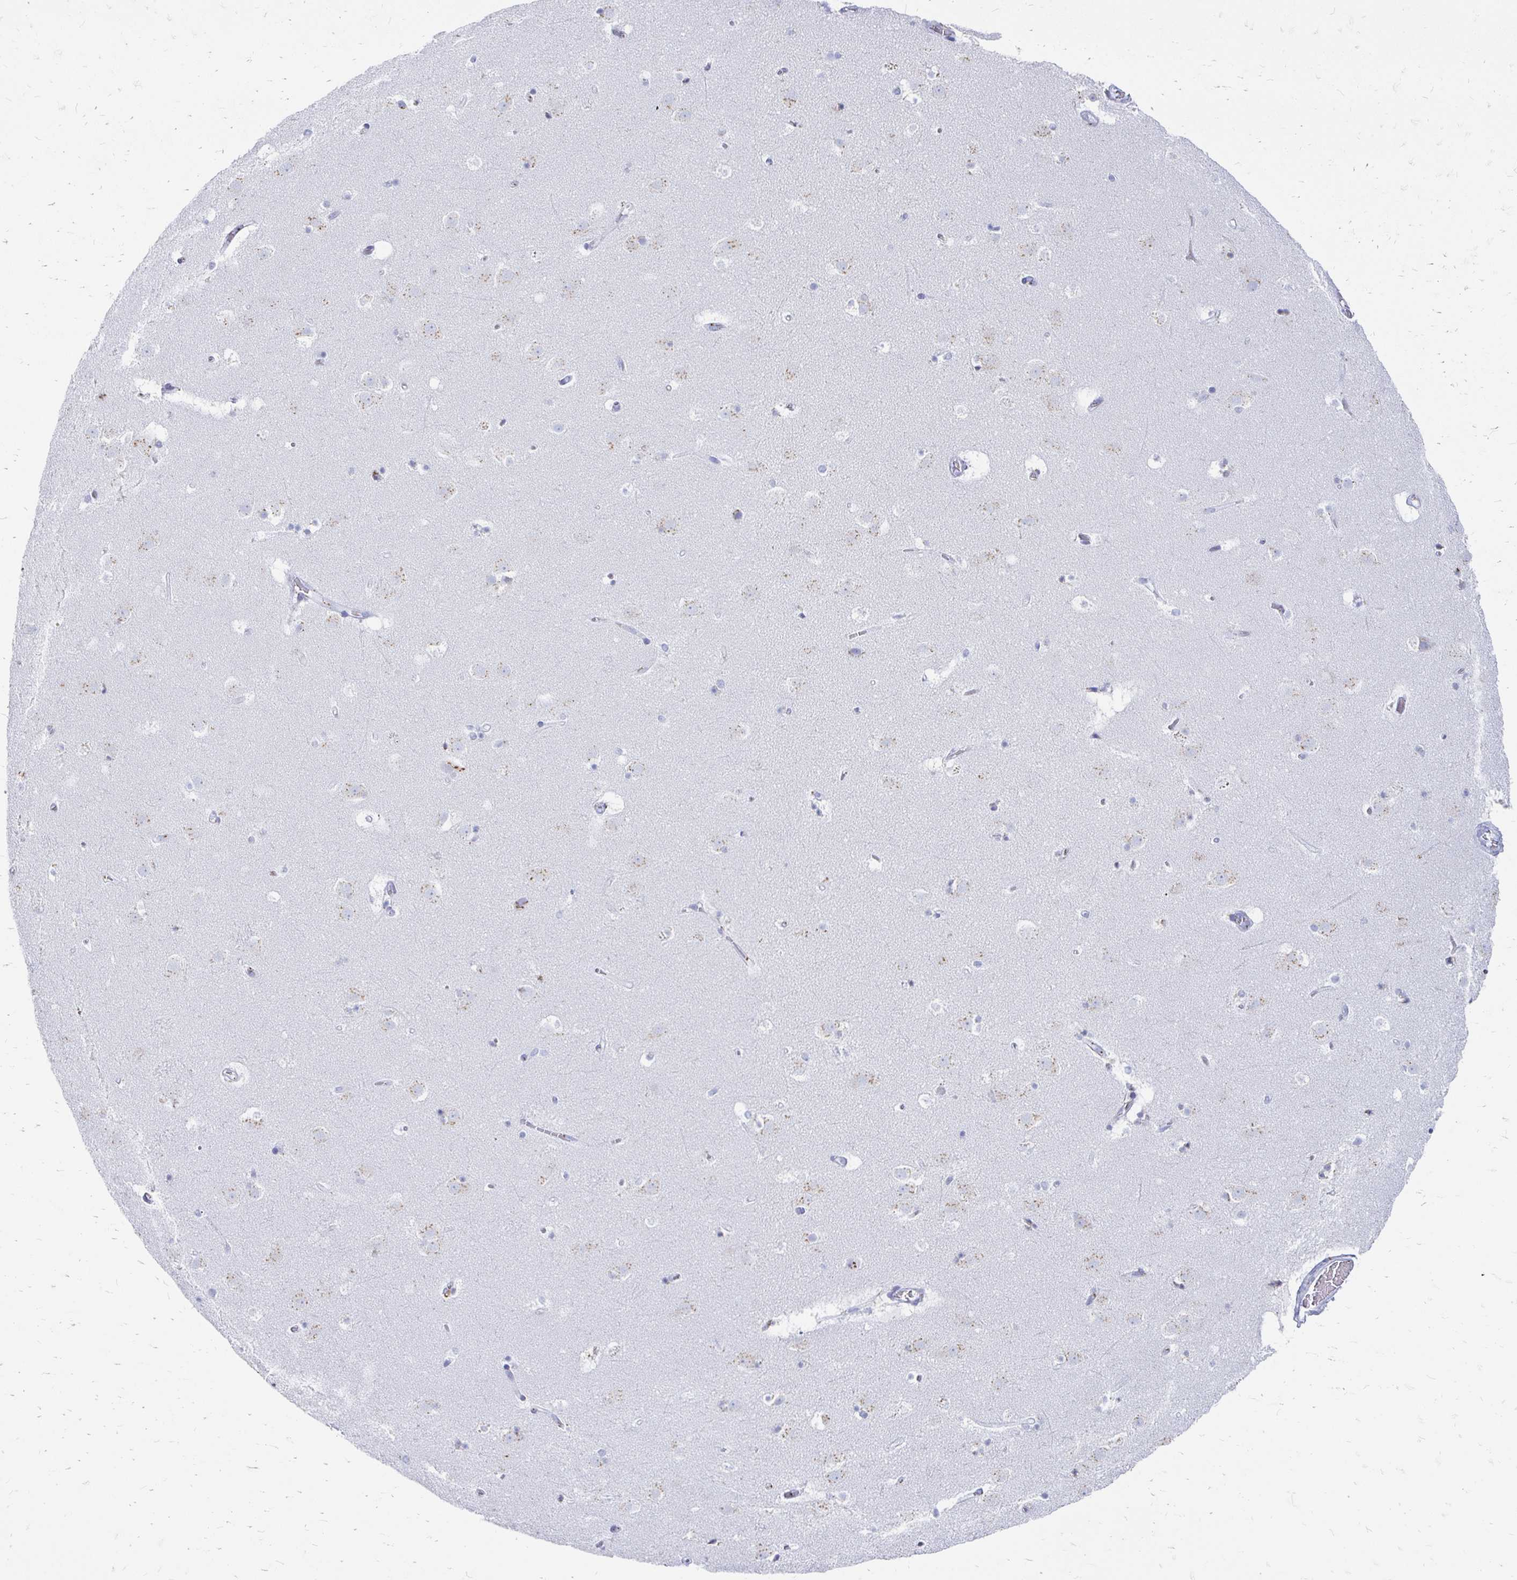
{"staining": {"intensity": "negative", "quantity": "none", "location": "none"}, "tissue": "caudate", "cell_type": "Glial cells", "image_type": "normal", "snomed": [{"axis": "morphology", "description": "Normal tissue, NOS"}, {"axis": "topography", "description": "Lateral ventricle wall"}], "caption": "The photomicrograph displays no staining of glial cells in unremarkable caudate. The staining is performed using DAB (3,3'-diaminobenzidine) brown chromogen with nuclei counter-stained in using hematoxylin.", "gene": "PAGE4", "patient": {"sex": "male", "age": 37}}